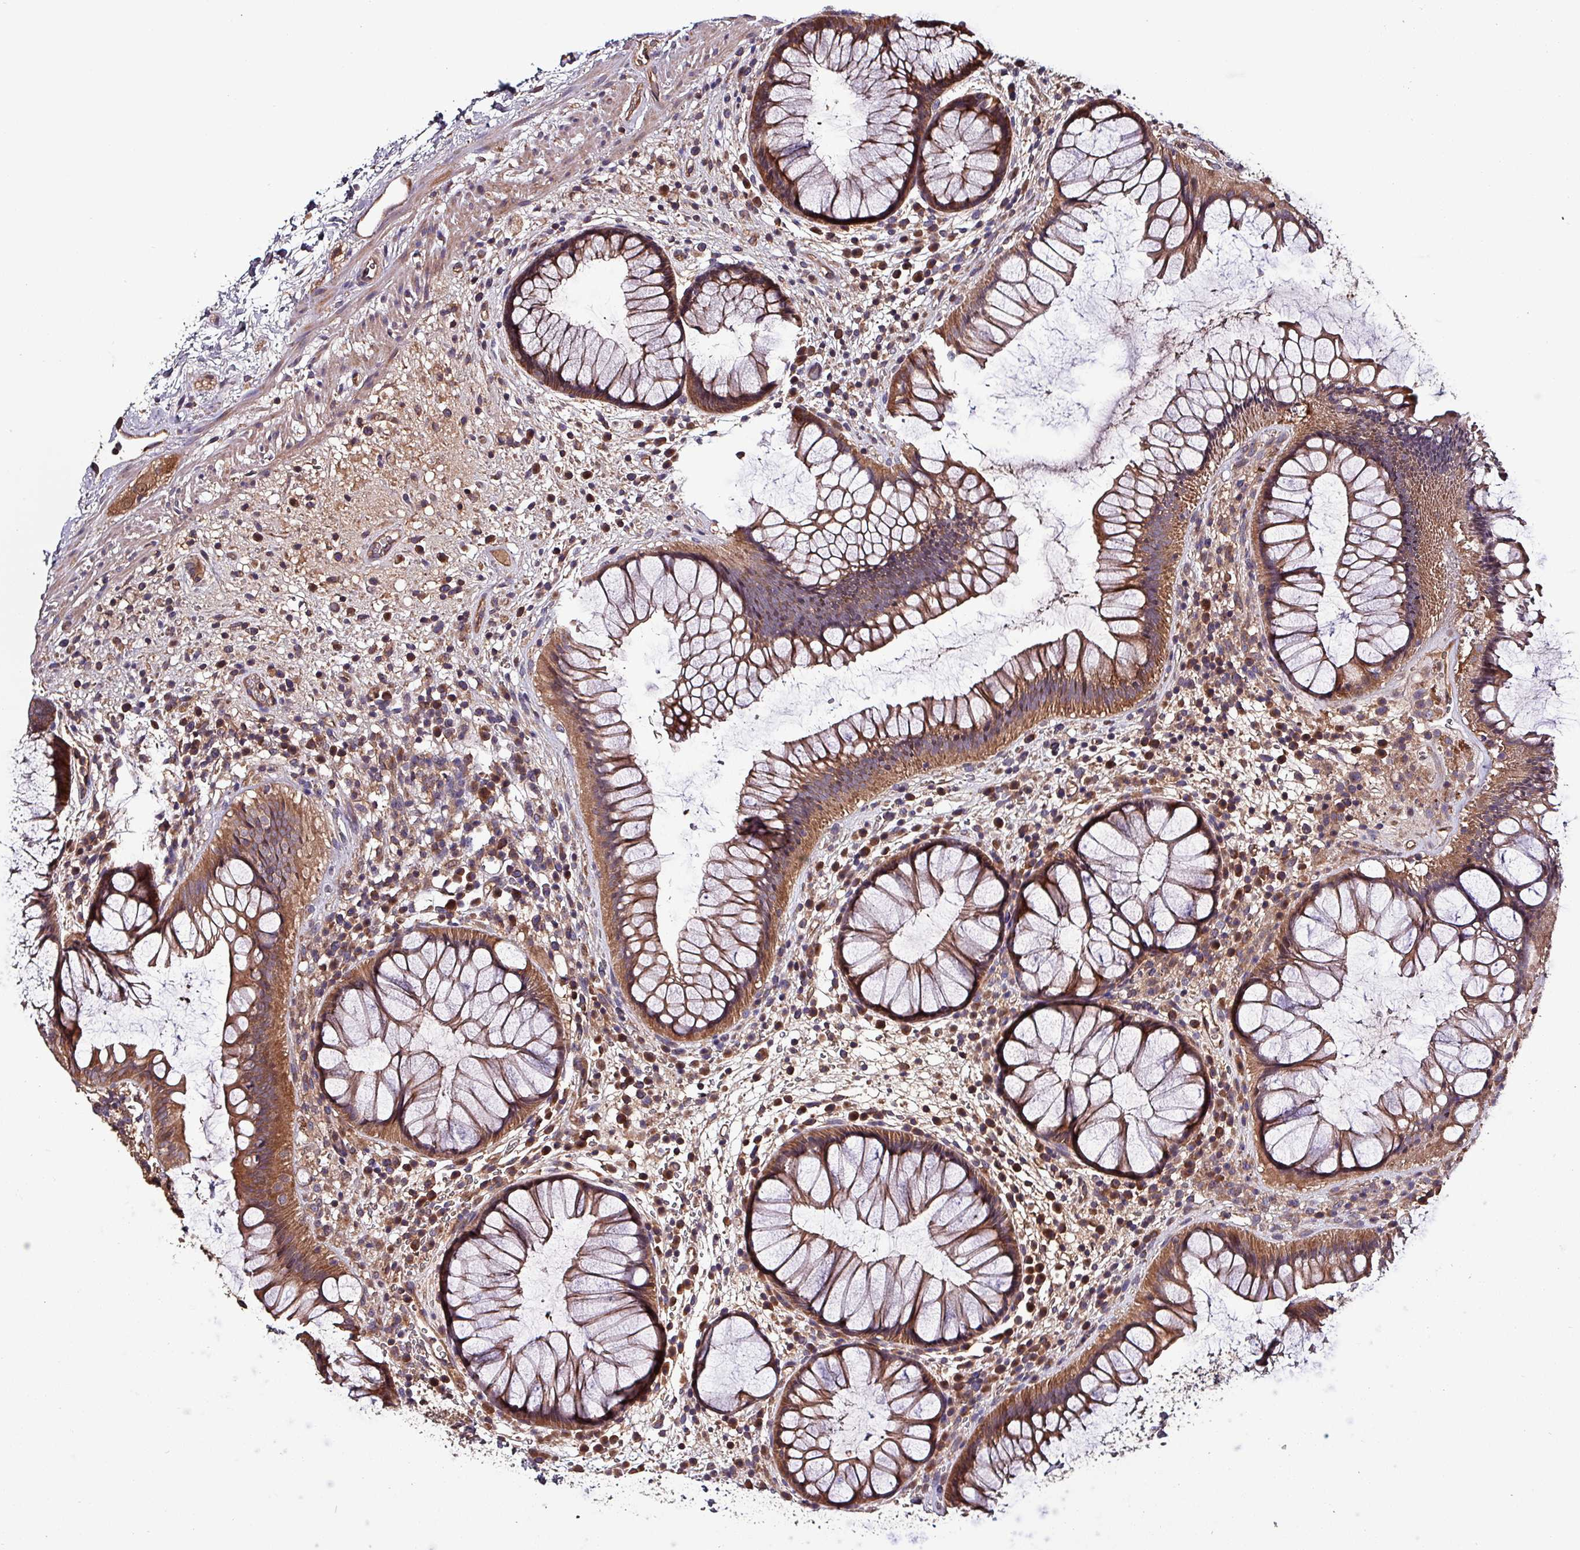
{"staining": {"intensity": "moderate", "quantity": ">75%", "location": "cytoplasmic/membranous"}, "tissue": "rectum", "cell_type": "Glandular cells", "image_type": "normal", "snomed": [{"axis": "morphology", "description": "Normal tissue, NOS"}, {"axis": "topography", "description": "Rectum"}], "caption": "DAB (3,3'-diaminobenzidine) immunohistochemical staining of unremarkable human rectum shows moderate cytoplasmic/membranous protein expression in about >75% of glandular cells. The staining is performed using DAB (3,3'-diaminobenzidine) brown chromogen to label protein expression. The nuclei are counter-stained blue using hematoxylin.", "gene": "PAFAH1B2", "patient": {"sex": "male", "age": 51}}